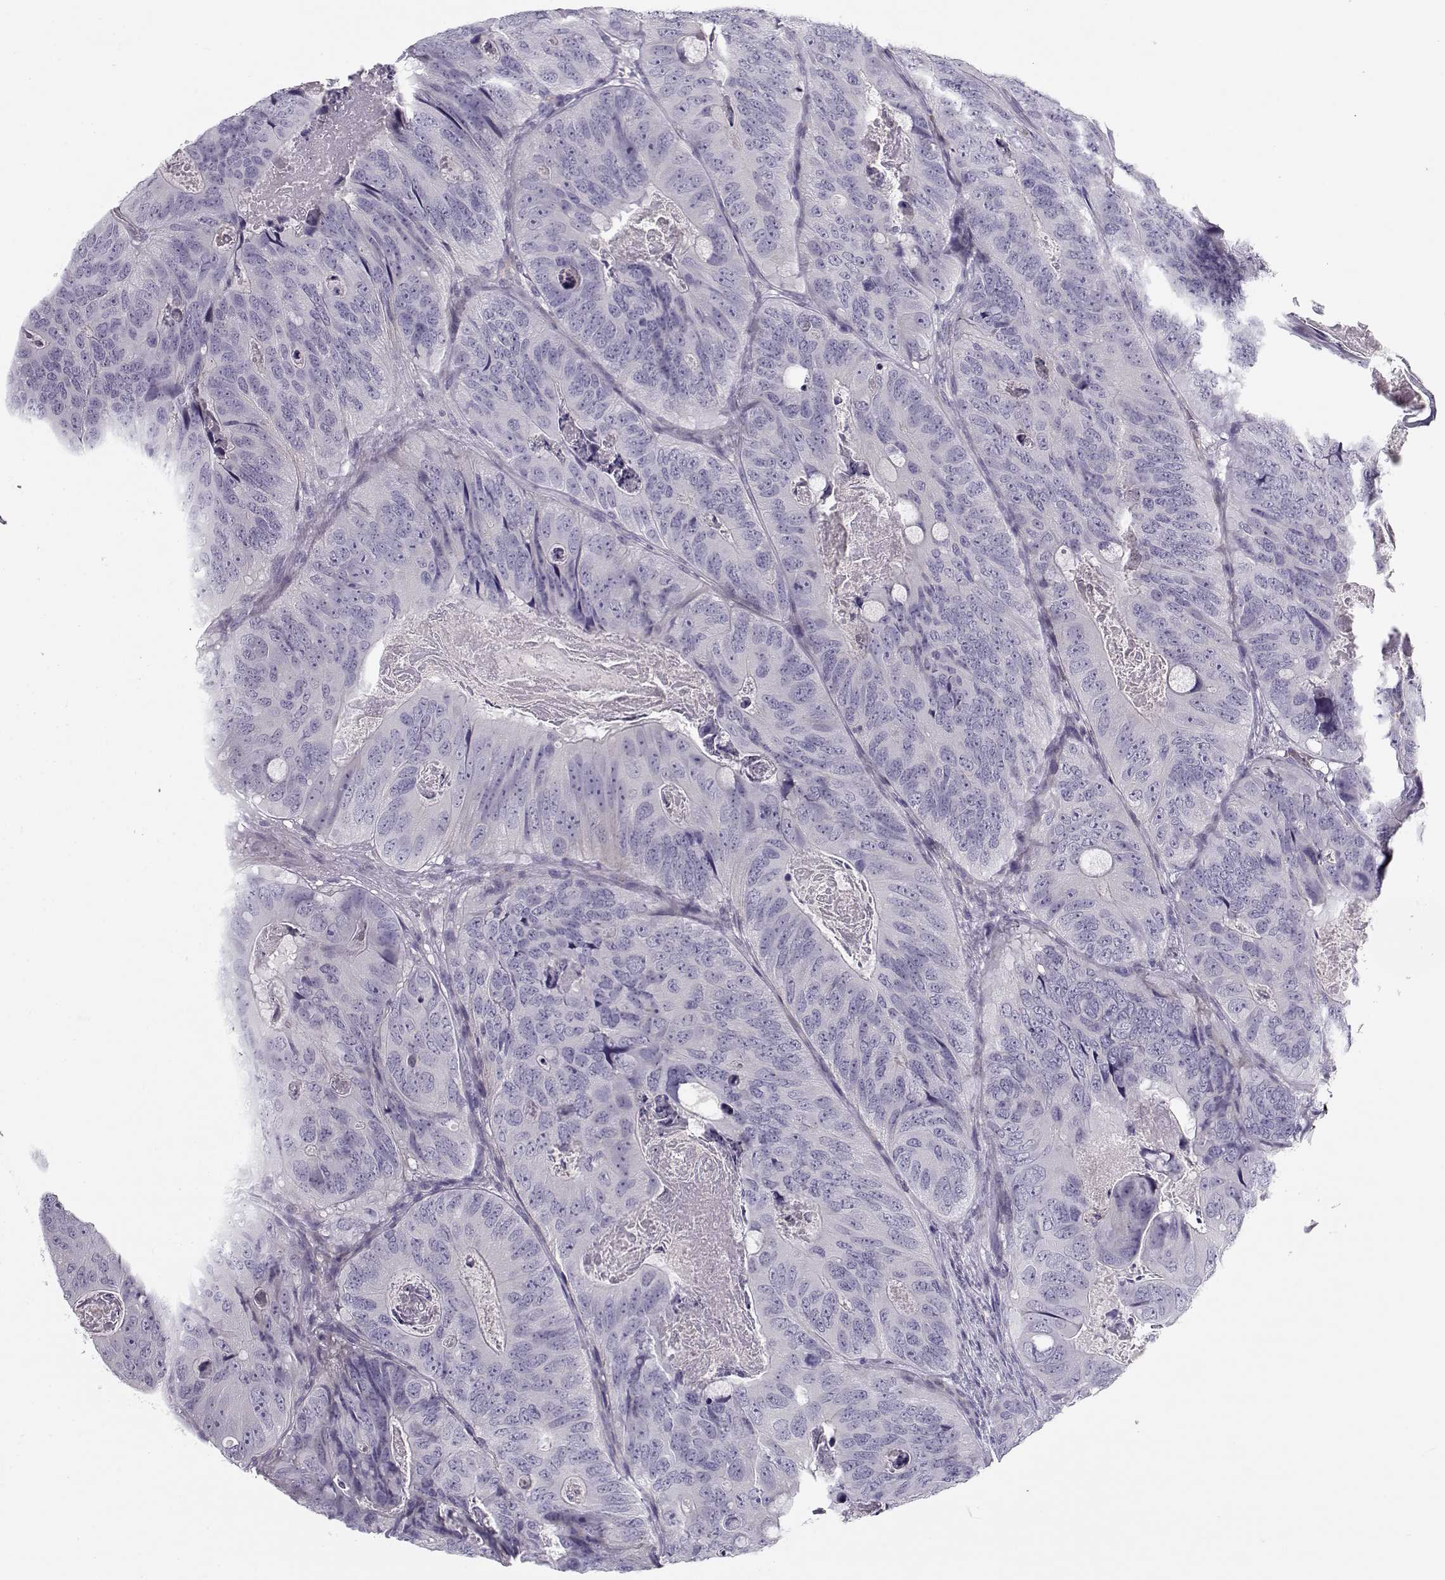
{"staining": {"intensity": "negative", "quantity": "none", "location": "none"}, "tissue": "colorectal cancer", "cell_type": "Tumor cells", "image_type": "cancer", "snomed": [{"axis": "morphology", "description": "Adenocarcinoma, NOS"}, {"axis": "topography", "description": "Colon"}], "caption": "High magnification brightfield microscopy of colorectal adenocarcinoma stained with DAB (3,3'-diaminobenzidine) (brown) and counterstained with hematoxylin (blue): tumor cells show no significant expression.", "gene": "MYO1A", "patient": {"sex": "male", "age": 79}}